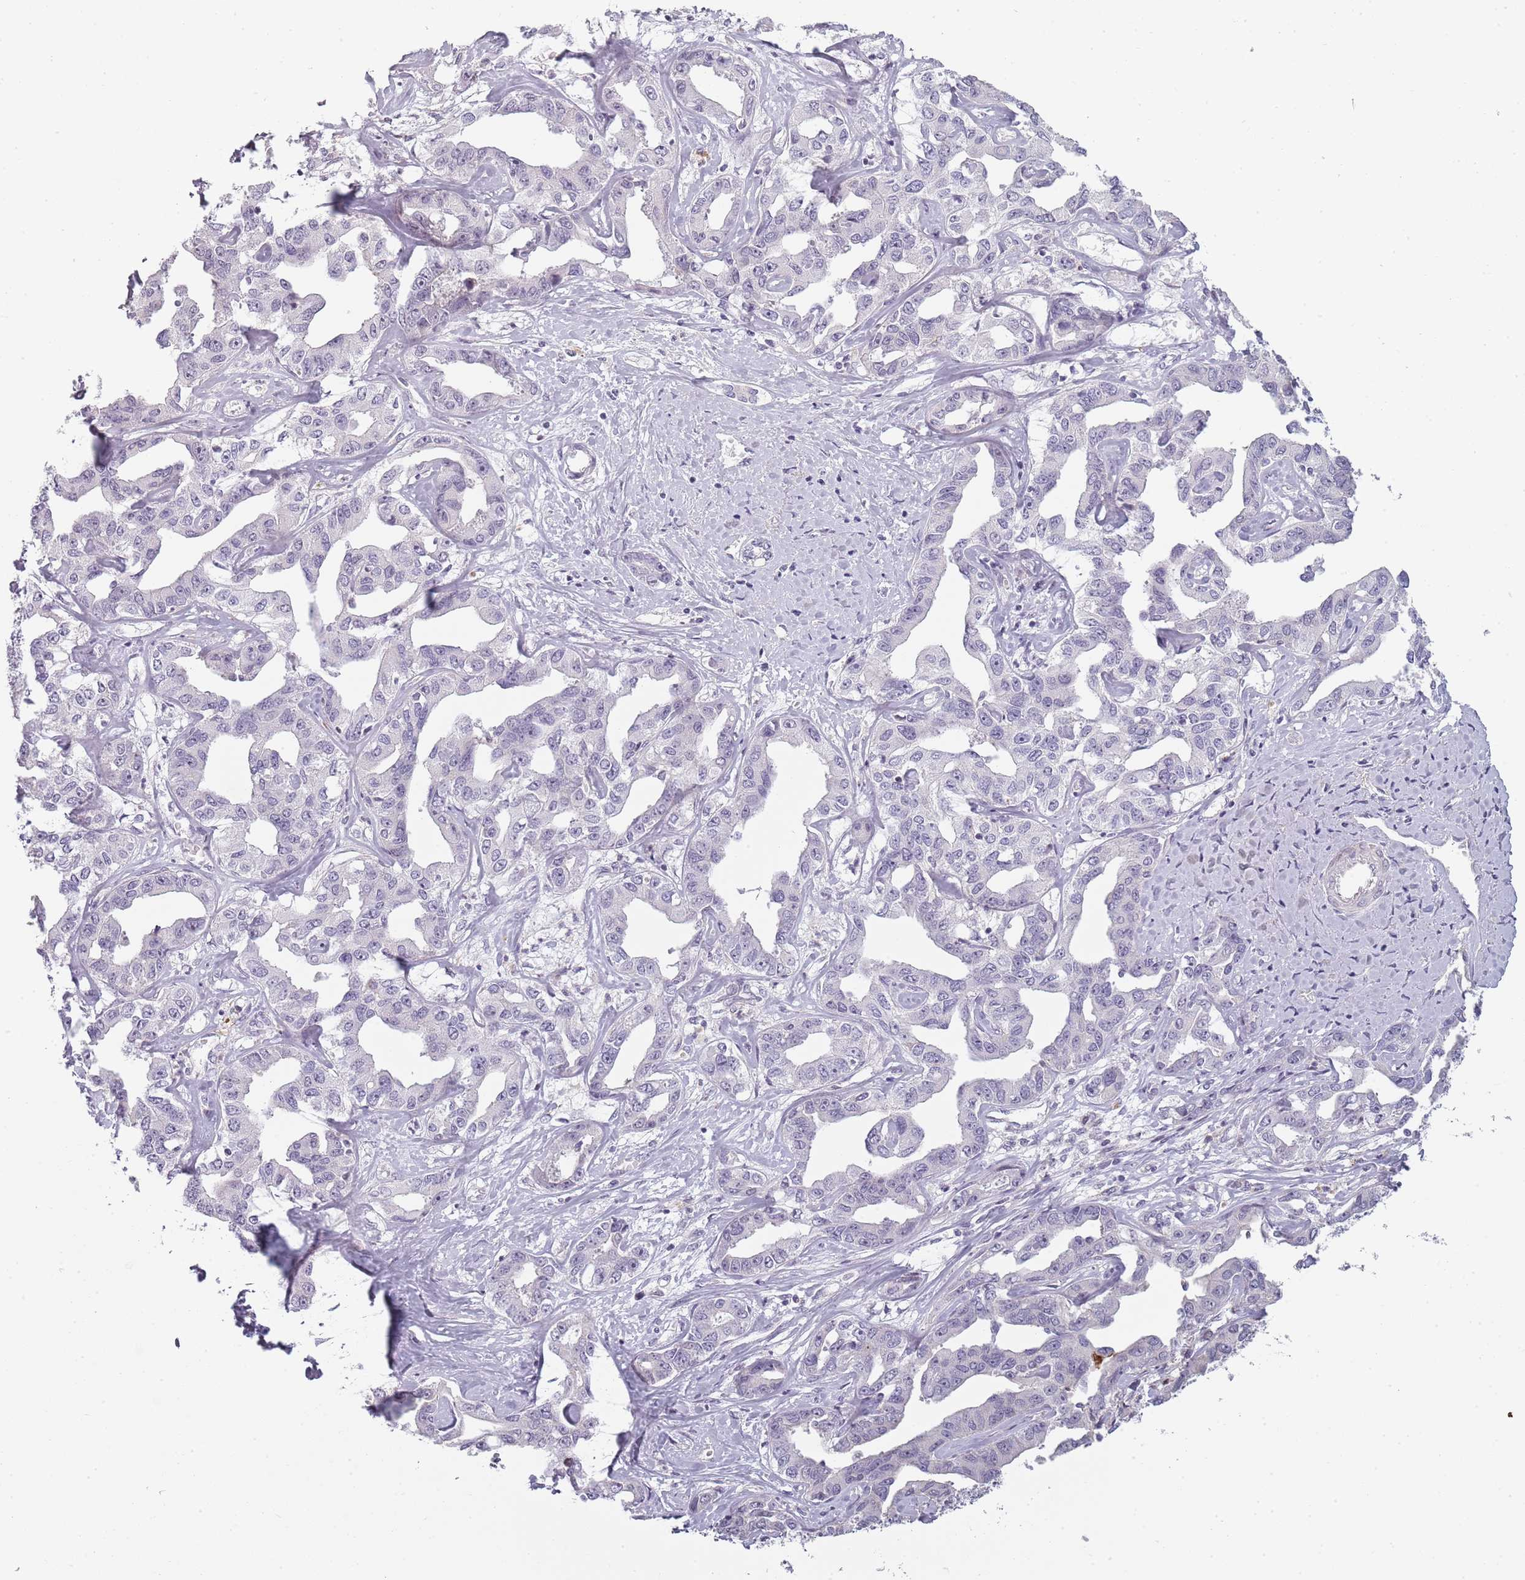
{"staining": {"intensity": "negative", "quantity": "none", "location": "none"}, "tissue": "liver cancer", "cell_type": "Tumor cells", "image_type": "cancer", "snomed": [{"axis": "morphology", "description": "Cholangiocarcinoma"}, {"axis": "topography", "description": "Liver"}], "caption": "Immunohistochemistry image of human liver cancer stained for a protein (brown), which exhibits no staining in tumor cells. (Brightfield microscopy of DAB immunohistochemistry at high magnification).", "gene": "CC2D2B", "patient": {"sex": "male", "age": 59}}